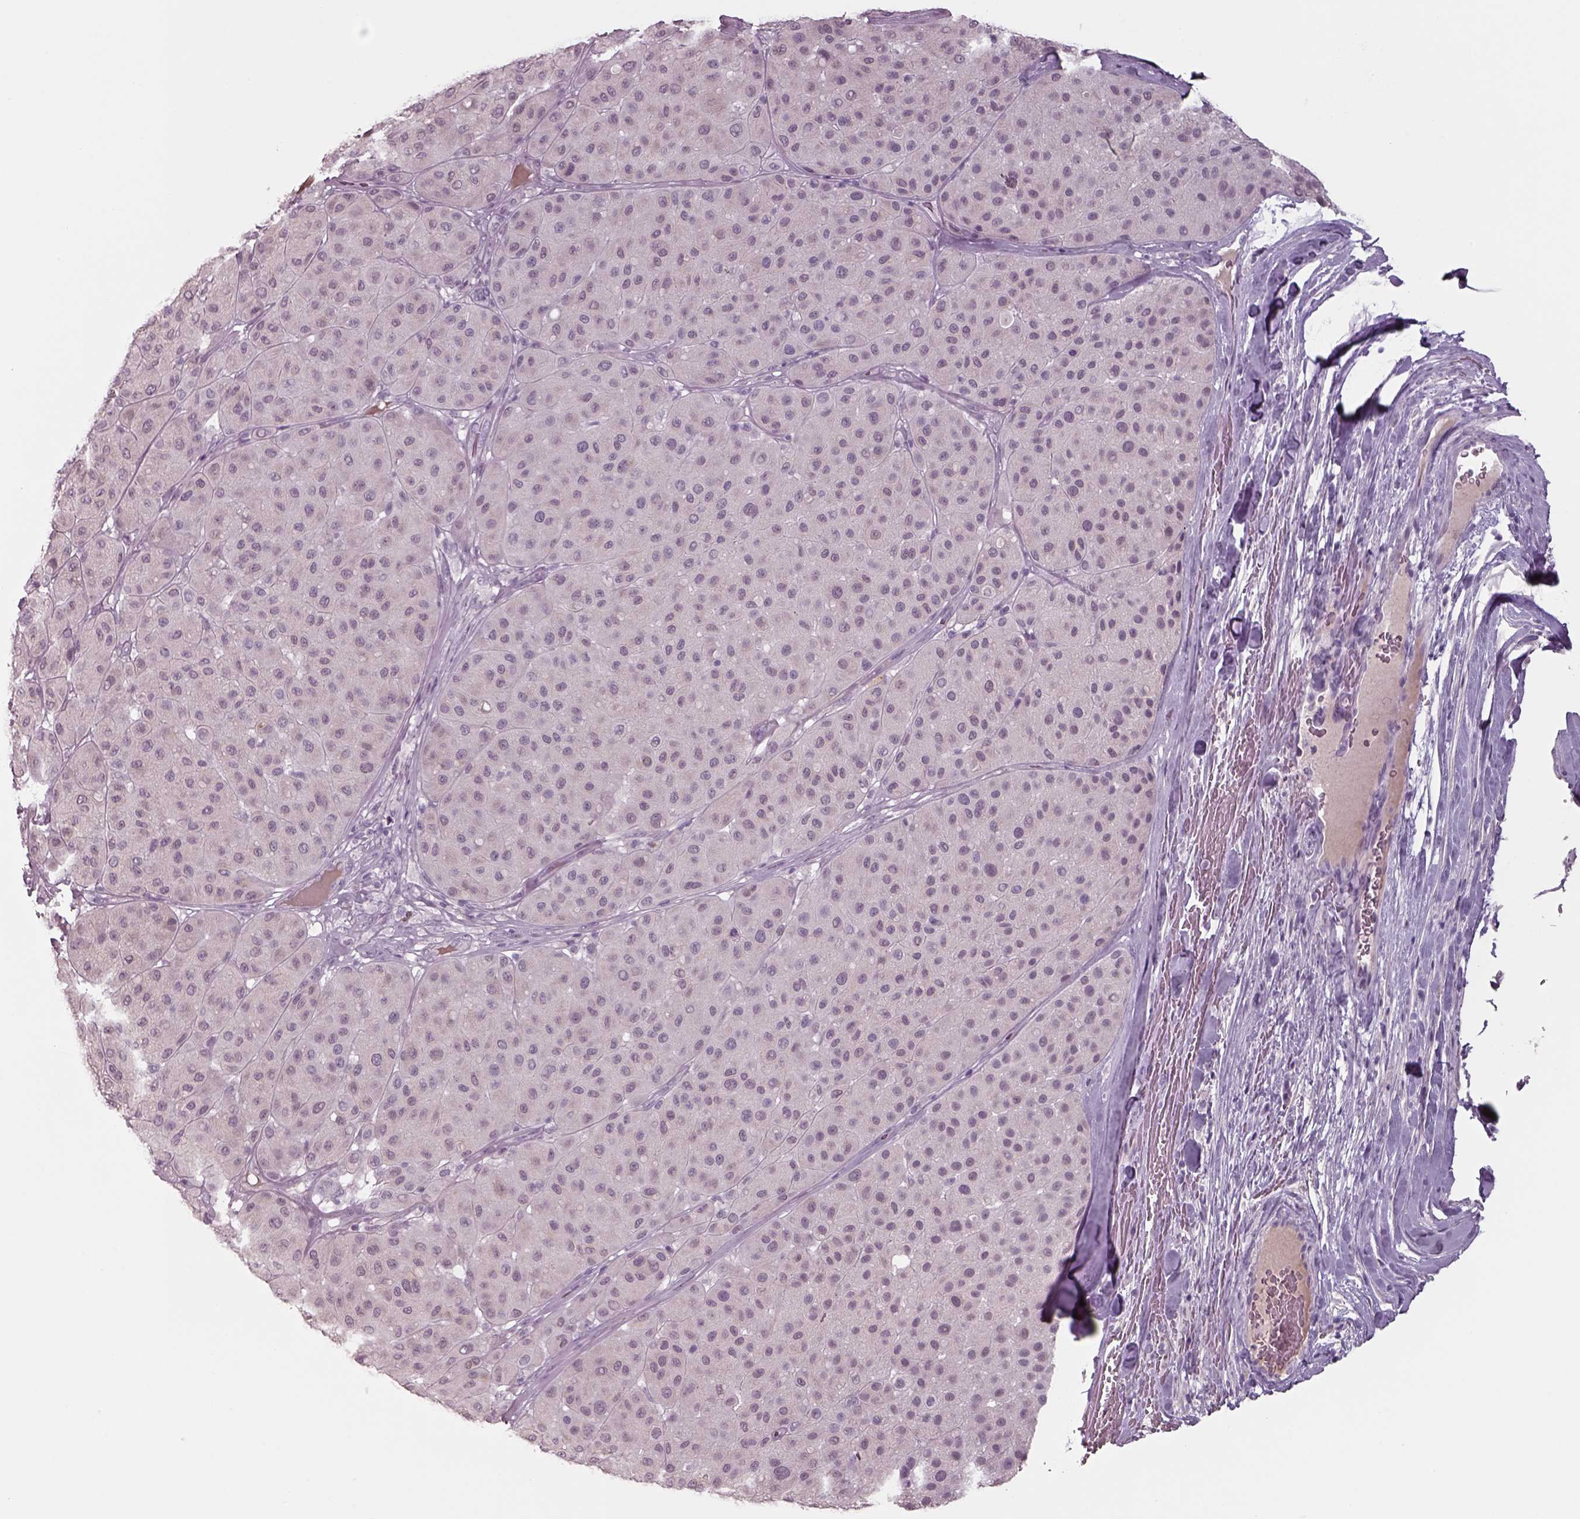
{"staining": {"intensity": "negative", "quantity": "none", "location": "none"}, "tissue": "melanoma", "cell_type": "Tumor cells", "image_type": "cancer", "snomed": [{"axis": "morphology", "description": "Malignant melanoma, Metastatic site"}, {"axis": "topography", "description": "Smooth muscle"}], "caption": "Melanoma stained for a protein using IHC demonstrates no positivity tumor cells.", "gene": "SEPTIN14", "patient": {"sex": "male", "age": 41}}